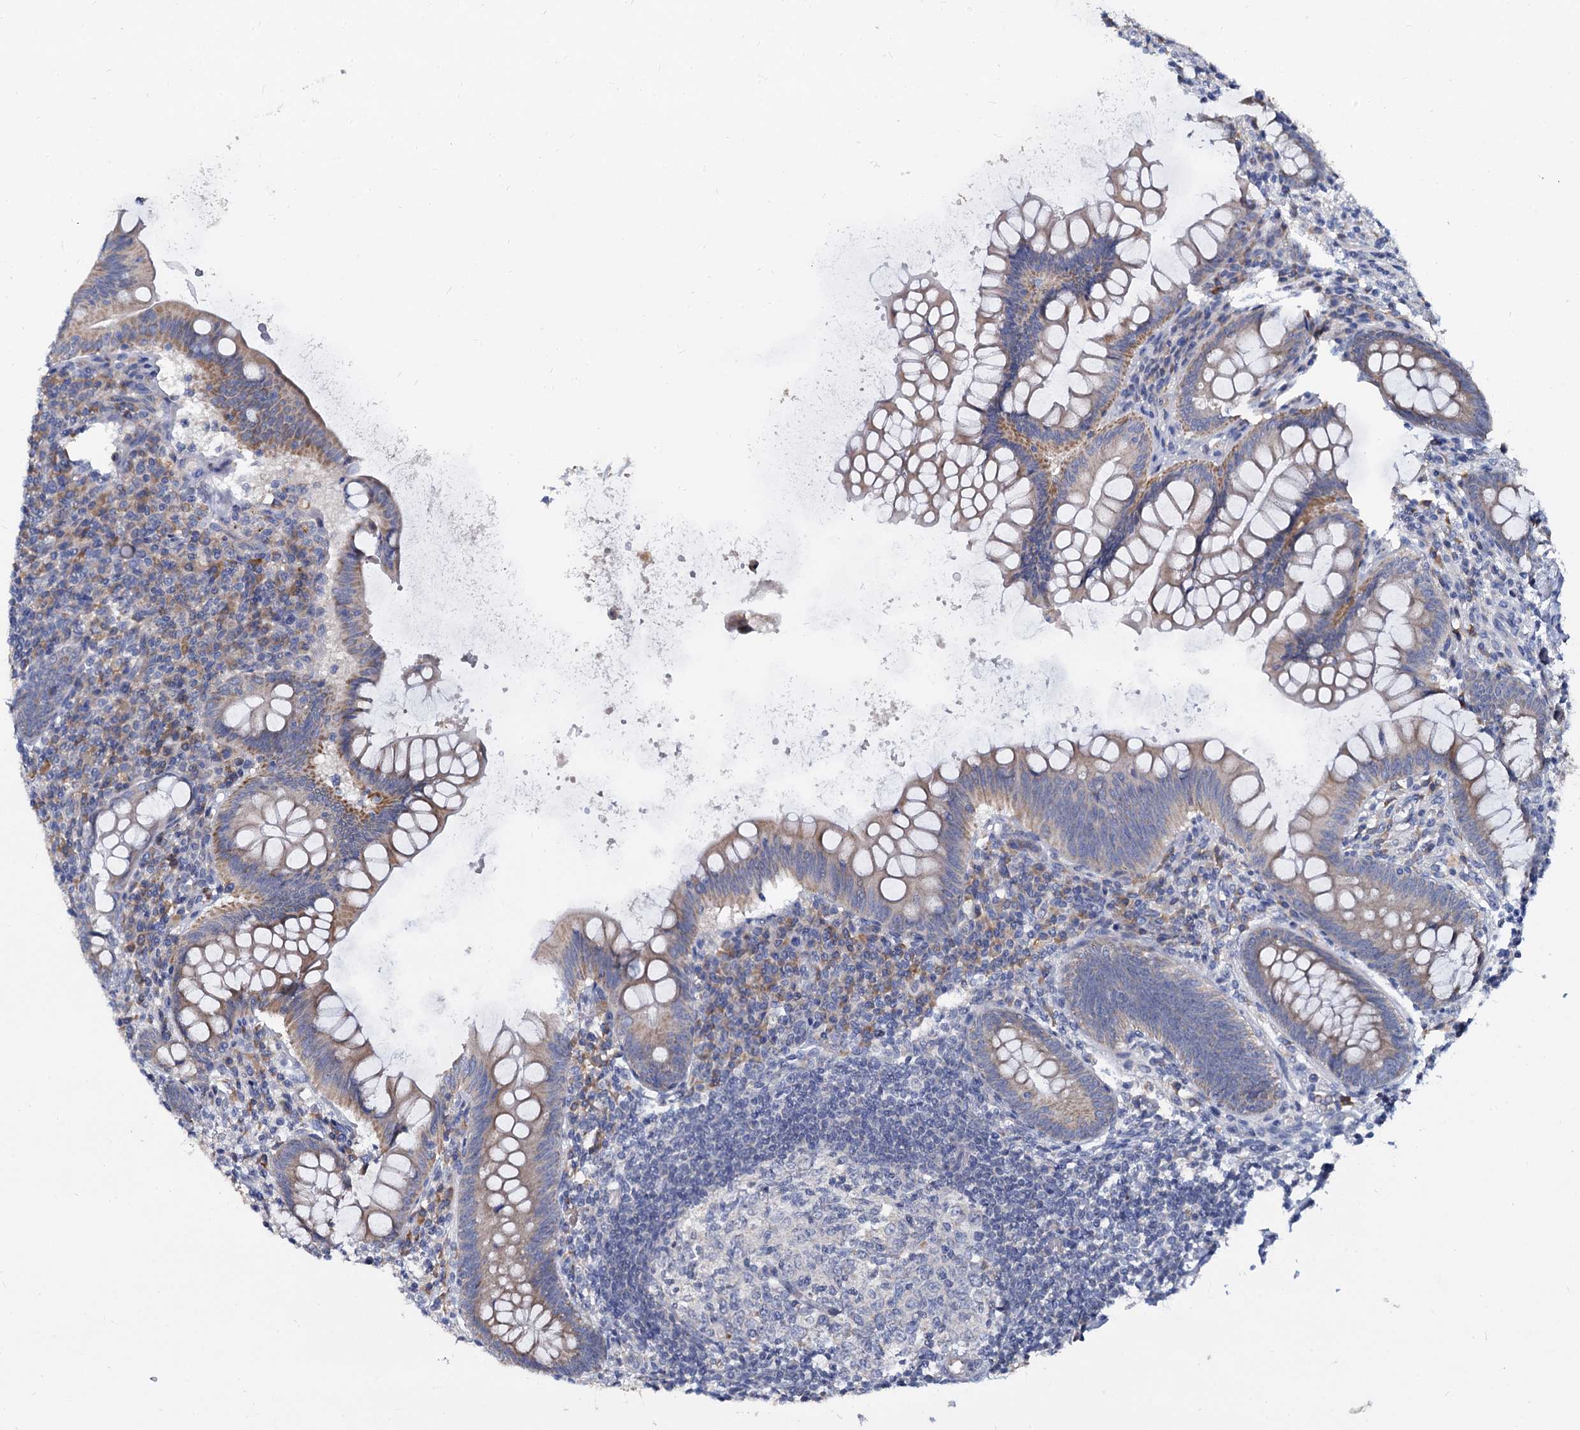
{"staining": {"intensity": "moderate", "quantity": "25%-75%", "location": "cytoplasmic/membranous"}, "tissue": "appendix", "cell_type": "Glandular cells", "image_type": "normal", "snomed": [{"axis": "morphology", "description": "Normal tissue, NOS"}, {"axis": "topography", "description": "Appendix"}], "caption": "This photomicrograph exhibits normal appendix stained with IHC to label a protein in brown. The cytoplasmic/membranous of glandular cells show moderate positivity for the protein. Nuclei are counter-stained blue.", "gene": "WWC3", "patient": {"sex": "female", "age": 33}}